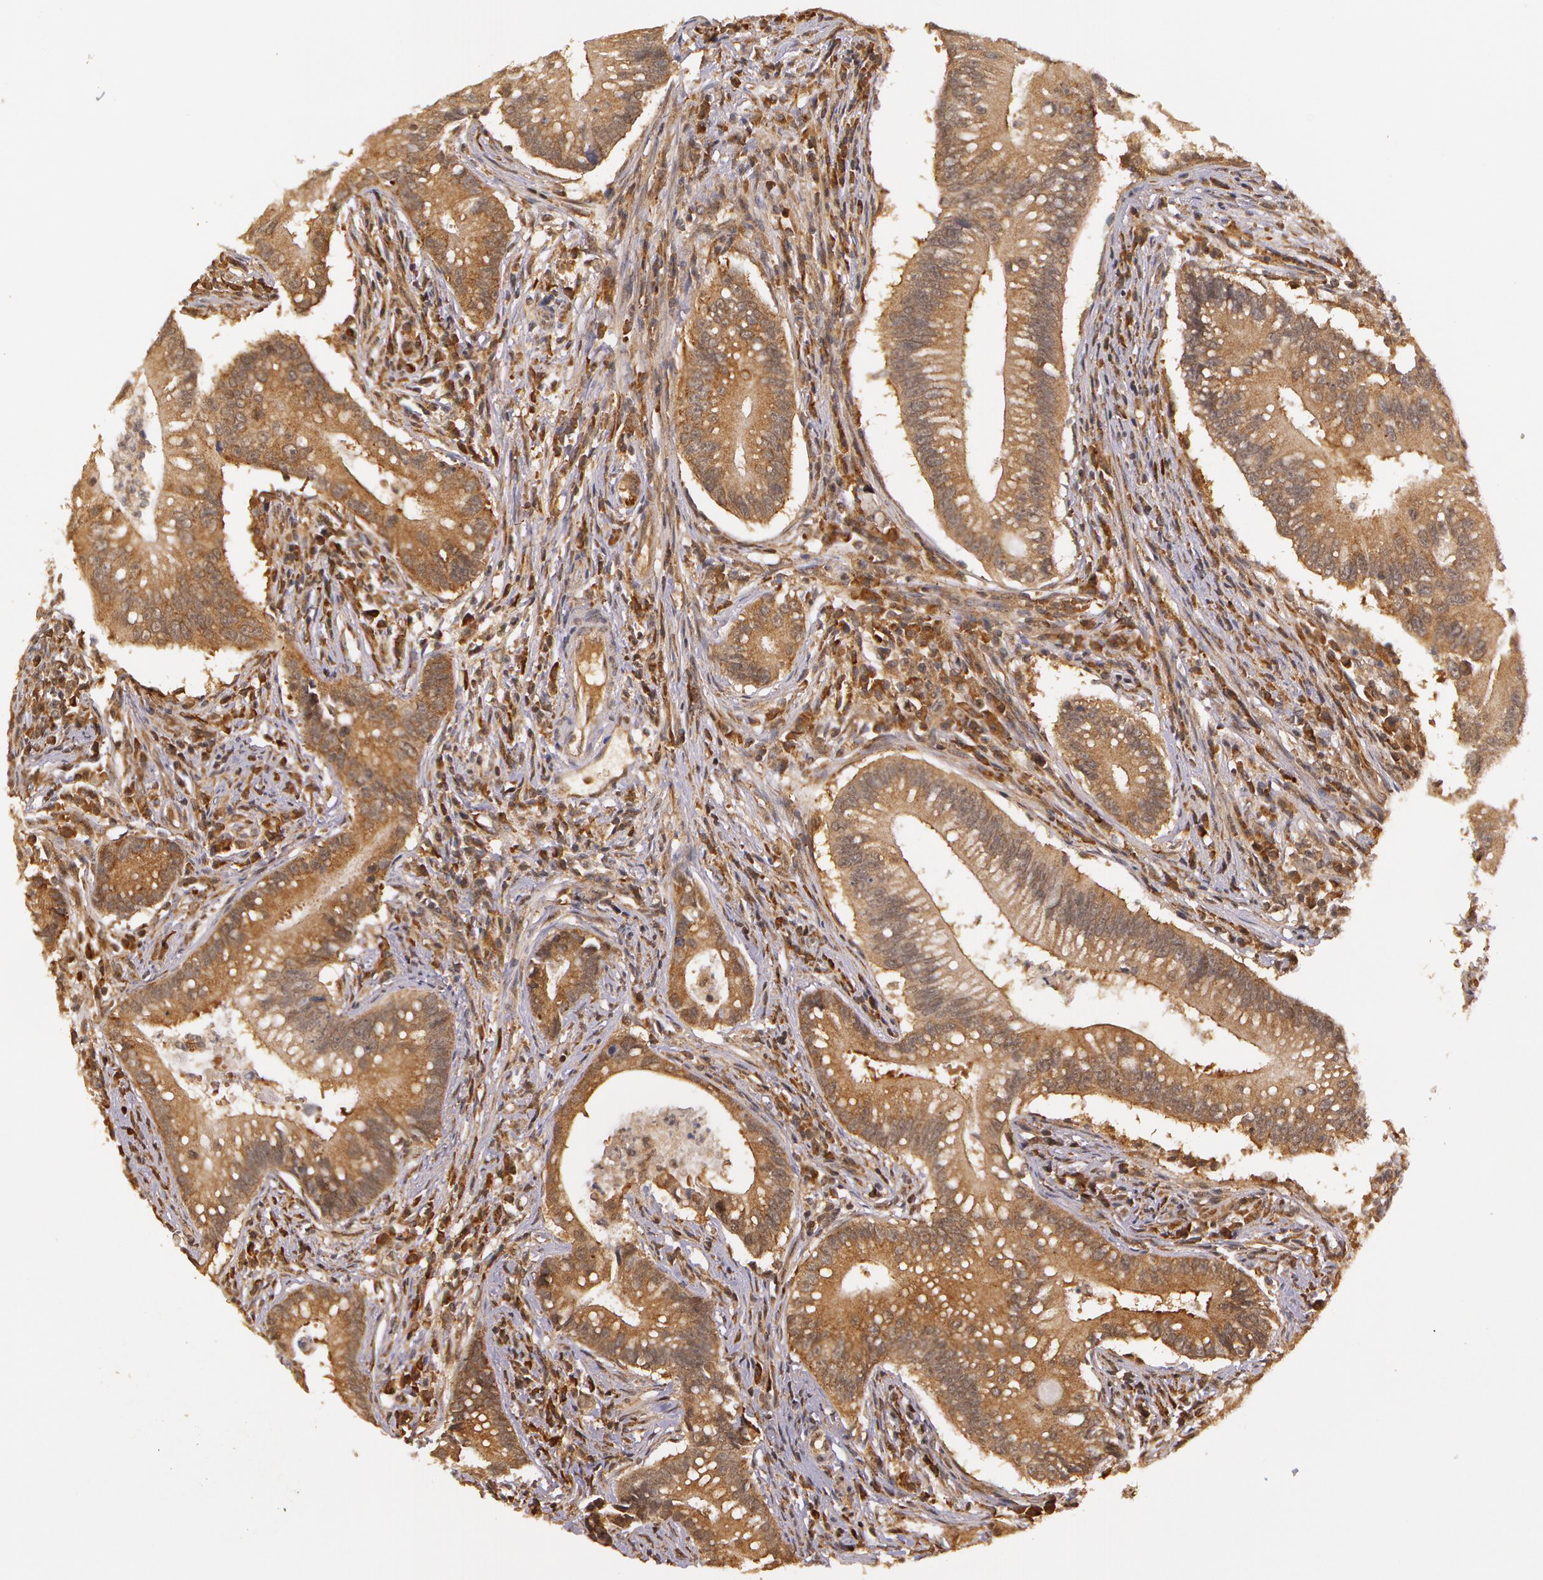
{"staining": {"intensity": "moderate", "quantity": ">75%", "location": "cytoplasmic/membranous"}, "tissue": "colorectal cancer", "cell_type": "Tumor cells", "image_type": "cancer", "snomed": [{"axis": "morphology", "description": "Adenocarcinoma, NOS"}, {"axis": "topography", "description": "Rectum"}], "caption": "Protein expression analysis of human adenocarcinoma (colorectal) reveals moderate cytoplasmic/membranous positivity in about >75% of tumor cells.", "gene": "ASCC2", "patient": {"sex": "female", "age": 81}}